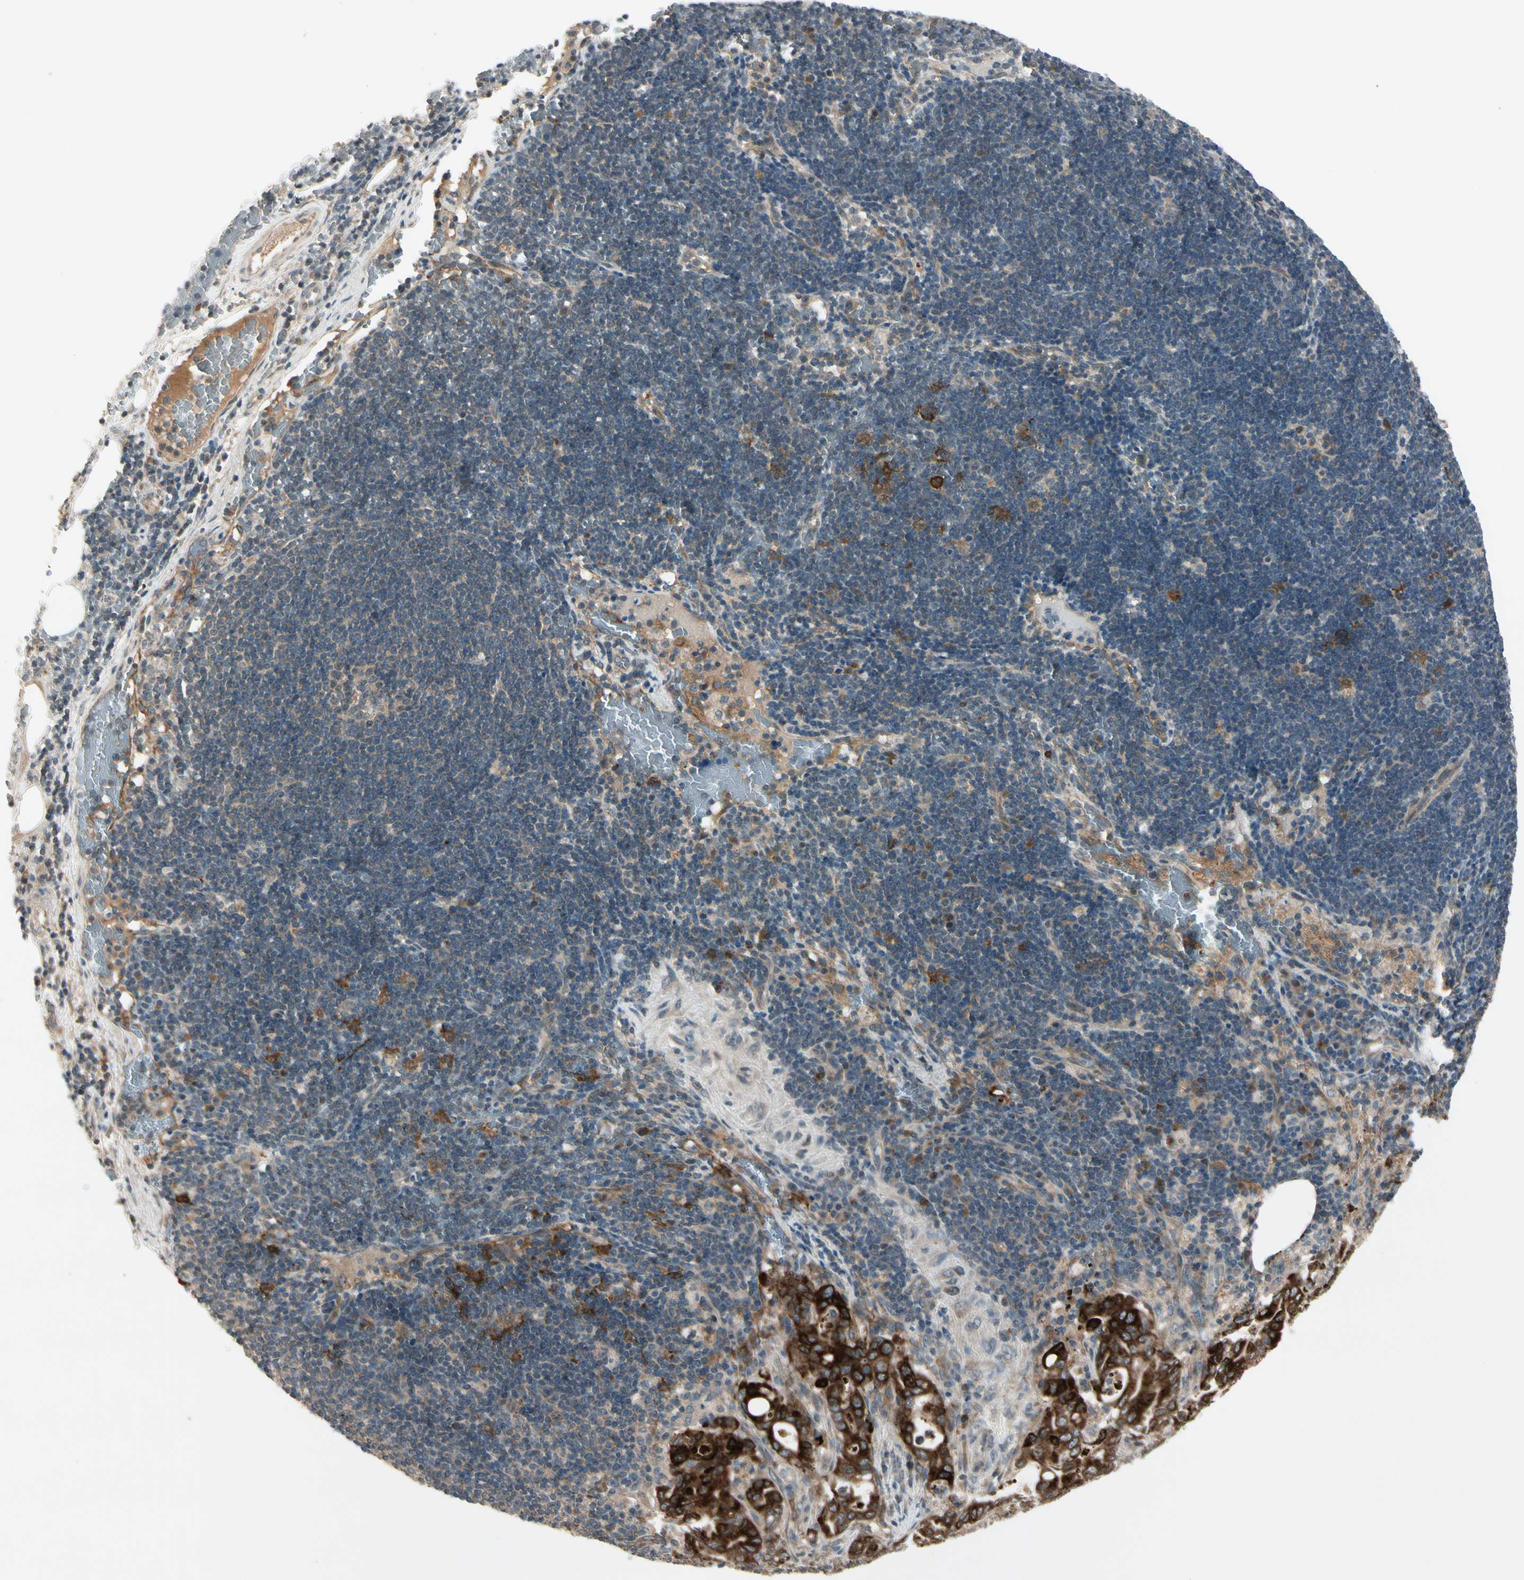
{"staining": {"intensity": "strong", "quantity": ">75%", "location": "cytoplasmic/membranous"}, "tissue": "liver cancer", "cell_type": "Tumor cells", "image_type": "cancer", "snomed": [{"axis": "morphology", "description": "Cholangiocarcinoma"}, {"axis": "topography", "description": "Liver"}], "caption": "Tumor cells demonstrate high levels of strong cytoplasmic/membranous expression in approximately >75% of cells in human liver cancer (cholangiocarcinoma). The protein of interest is stained brown, and the nuclei are stained in blue (DAB (3,3'-diaminobenzidine) IHC with brightfield microscopy, high magnification).", "gene": "FHDC1", "patient": {"sex": "female", "age": 68}}